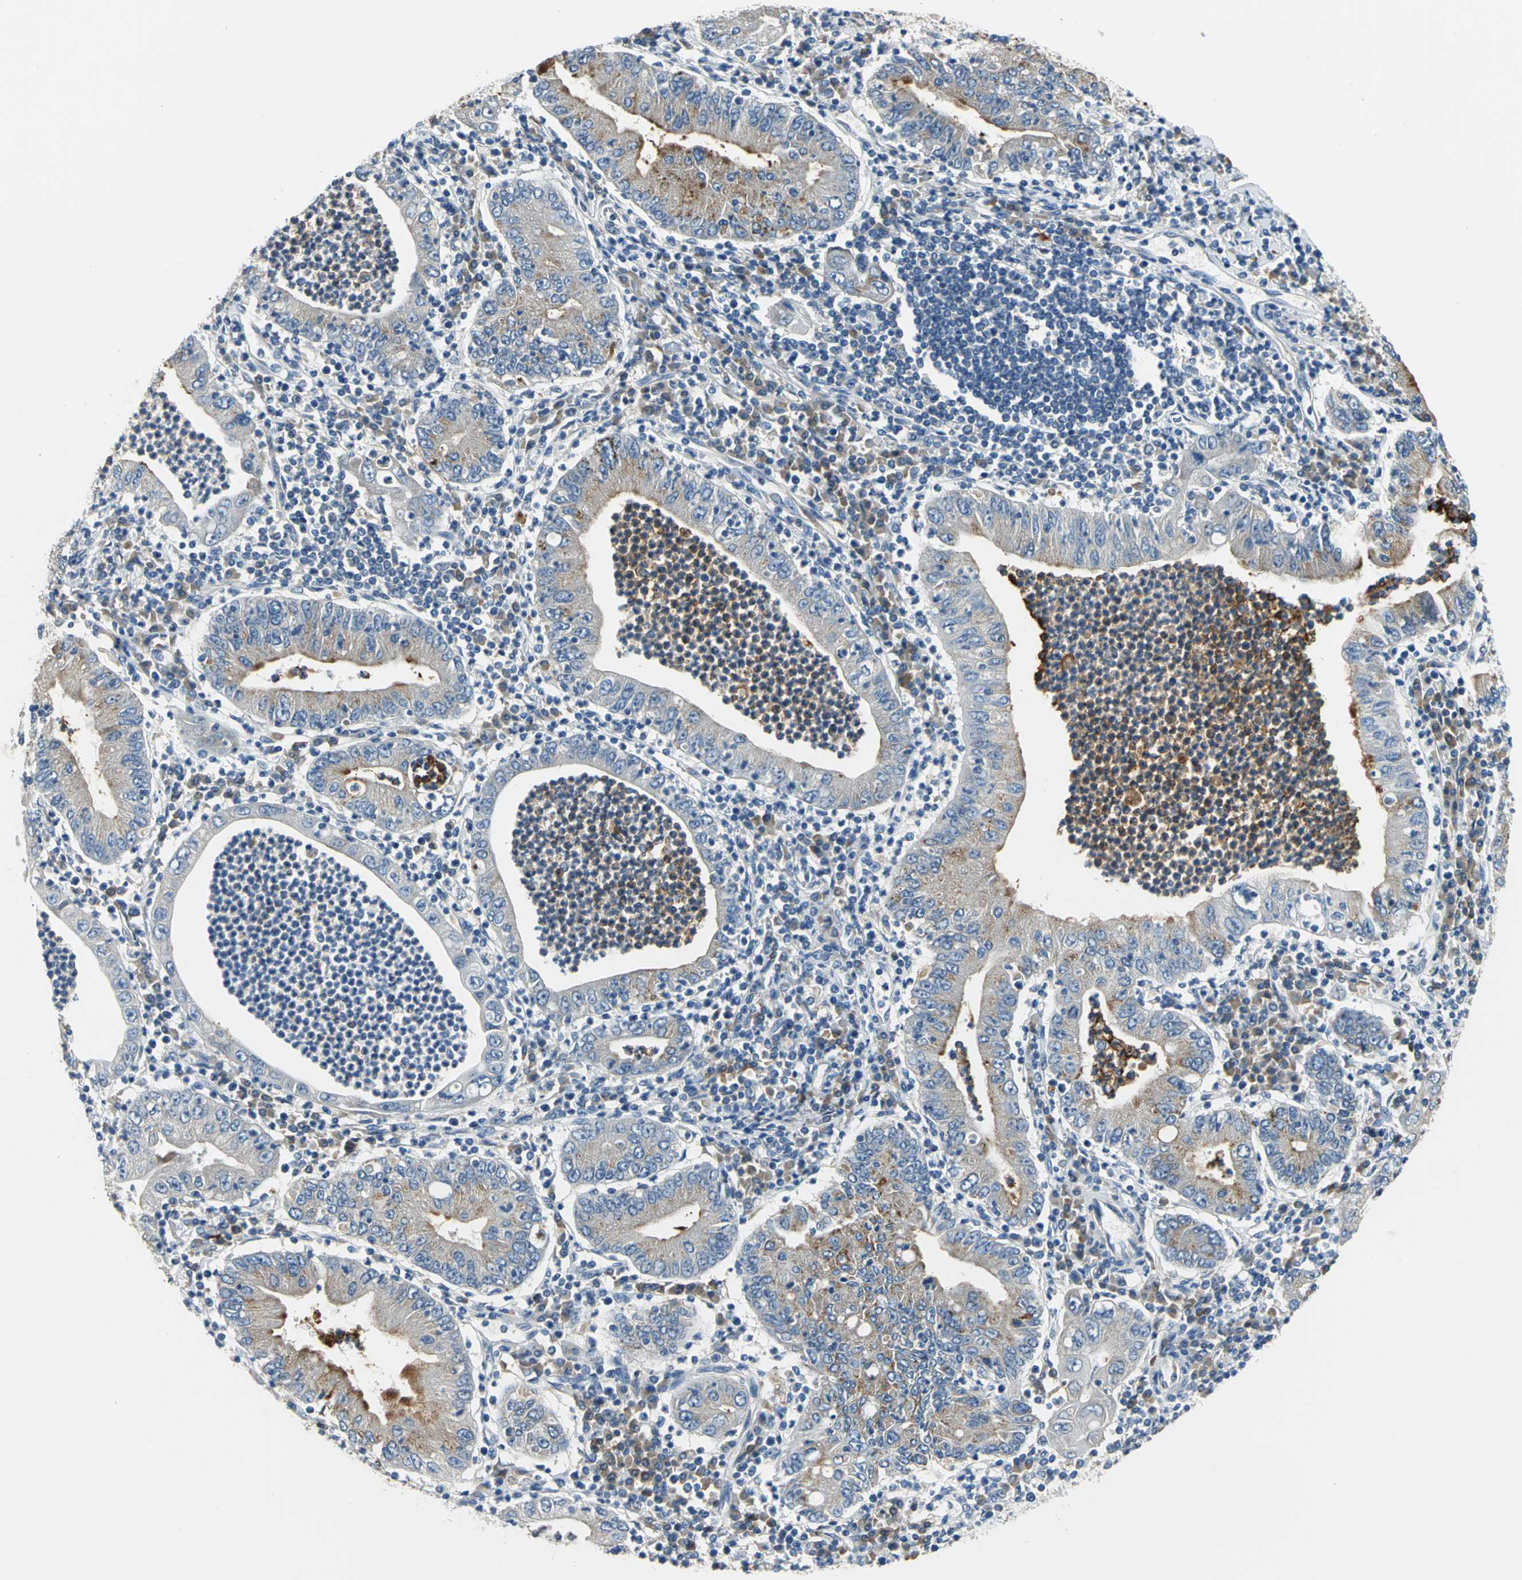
{"staining": {"intensity": "moderate", "quantity": "<25%", "location": "cytoplasmic/membranous"}, "tissue": "stomach cancer", "cell_type": "Tumor cells", "image_type": "cancer", "snomed": [{"axis": "morphology", "description": "Normal tissue, NOS"}, {"axis": "morphology", "description": "Adenocarcinoma, NOS"}, {"axis": "topography", "description": "Esophagus"}, {"axis": "topography", "description": "Stomach, upper"}, {"axis": "topography", "description": "Peripheral nerve tissue"}], "caption": "IHC staining of adenocarcinoma (stomach), which shows low levels of moderate cytoplasmic/membranous expression in about <25% of tumor cells indicating moderate cytoplasmic/membranous protein positivity. The staining was performed using DAB (3,3'-diaminobenzidine) (brown) for protein detection and nuclei were counterstained in hematoxylin (blue).", "gene": "SLC16A7", "patient": {"sex": "male", "age": 62}}